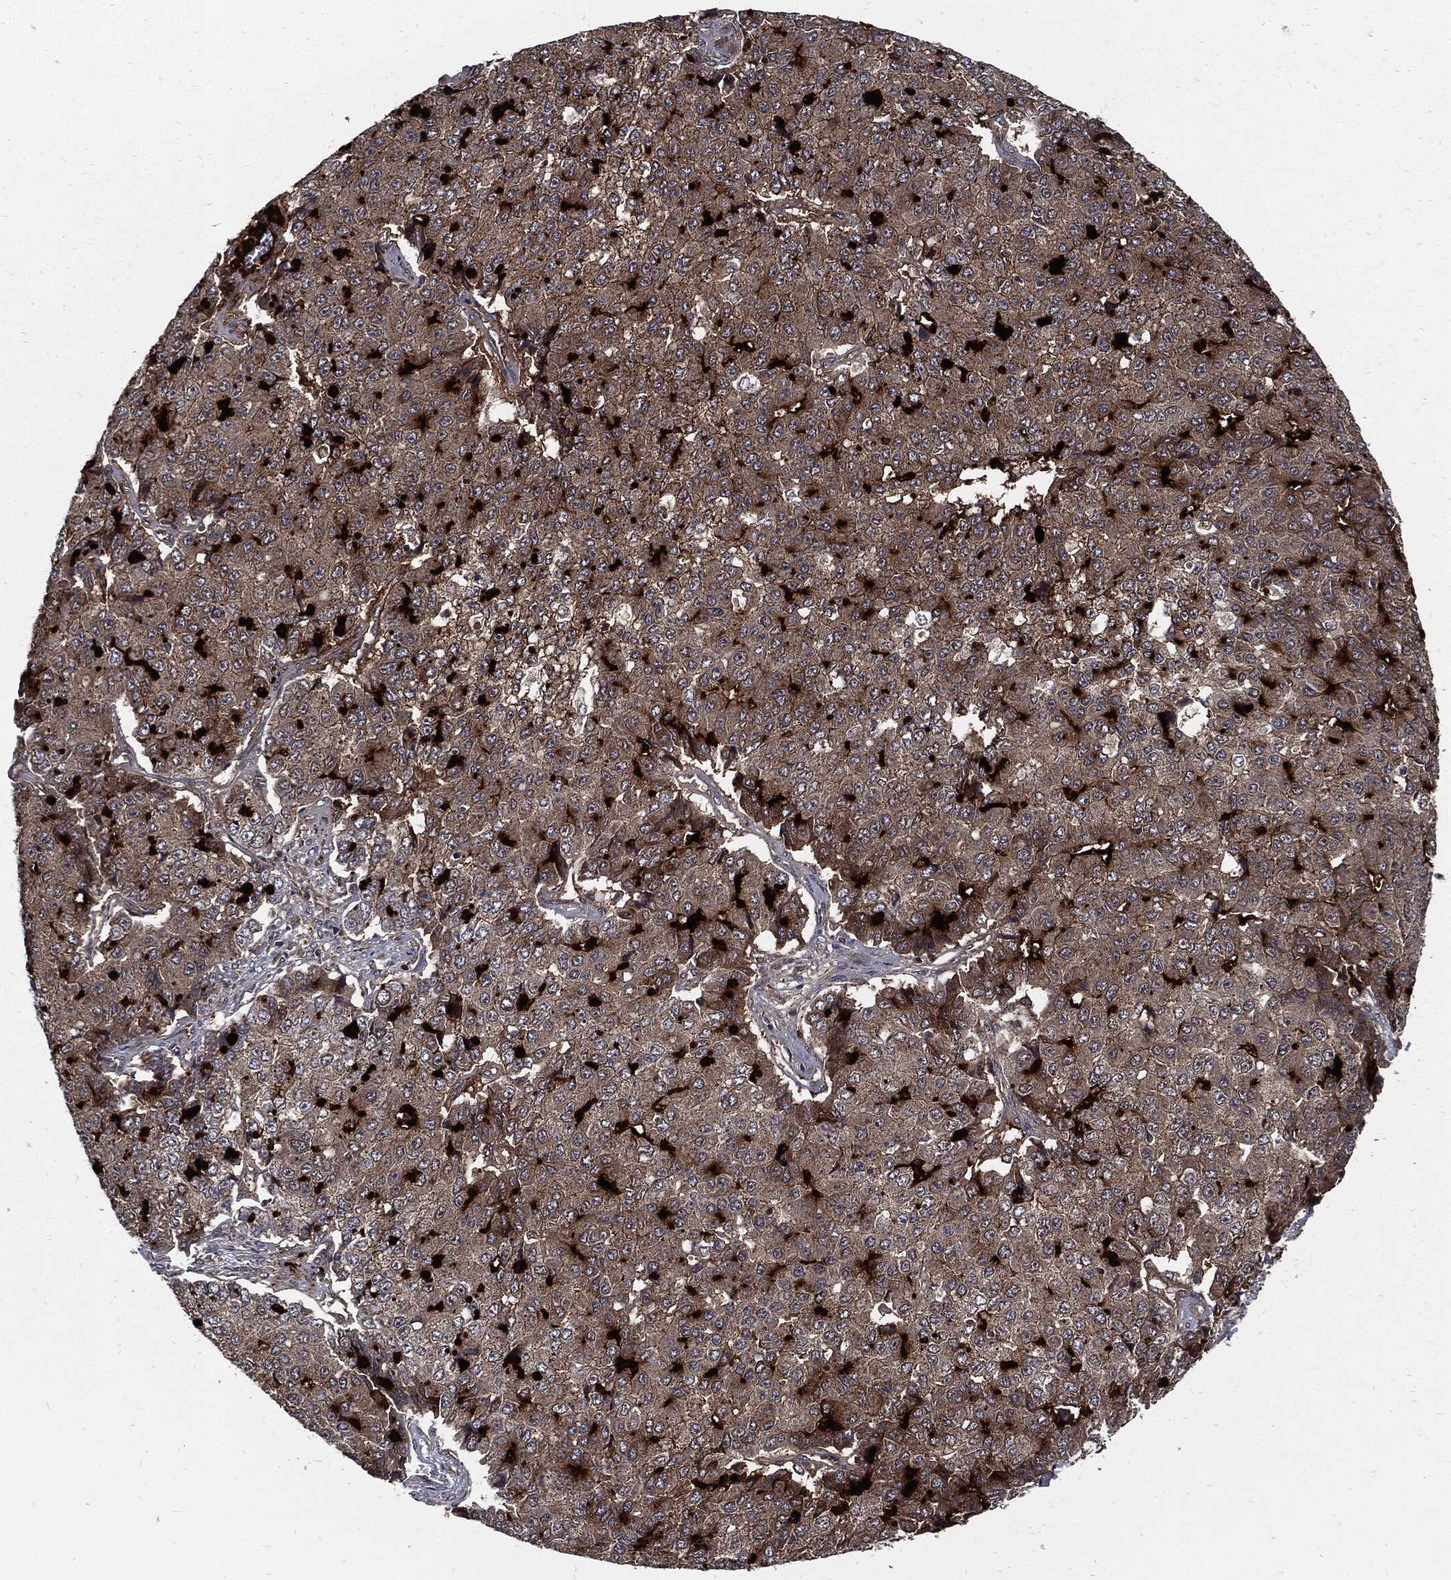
{"staining": {"intensity": "moderate", "quantity": "<25%", "location": "cytoplasmic/membranous"}, "tissue": "pancreatic cancer", "cell_type": "Tumor cells", "image_type": "cancer", "snomed": [{"axis": "morphology", "description": "Normal tissue, NOS"}, {"axis": "morphology", "description": "Adenocarcinoma, NOS"}, {"axis": "topography", "description": "Pancreas"}, {"axis": "topography", "description": "Duodenum"}], "caption": "High-power microscopy captured an immunohistochemistry micrograph of adenocarcinoma (pancreatic), revealing moderate cytoplasmic/membranous positivity in about <25% of tumor cells.", "gene": "CLU", "patient": {"sex": "male", "age": 50}}